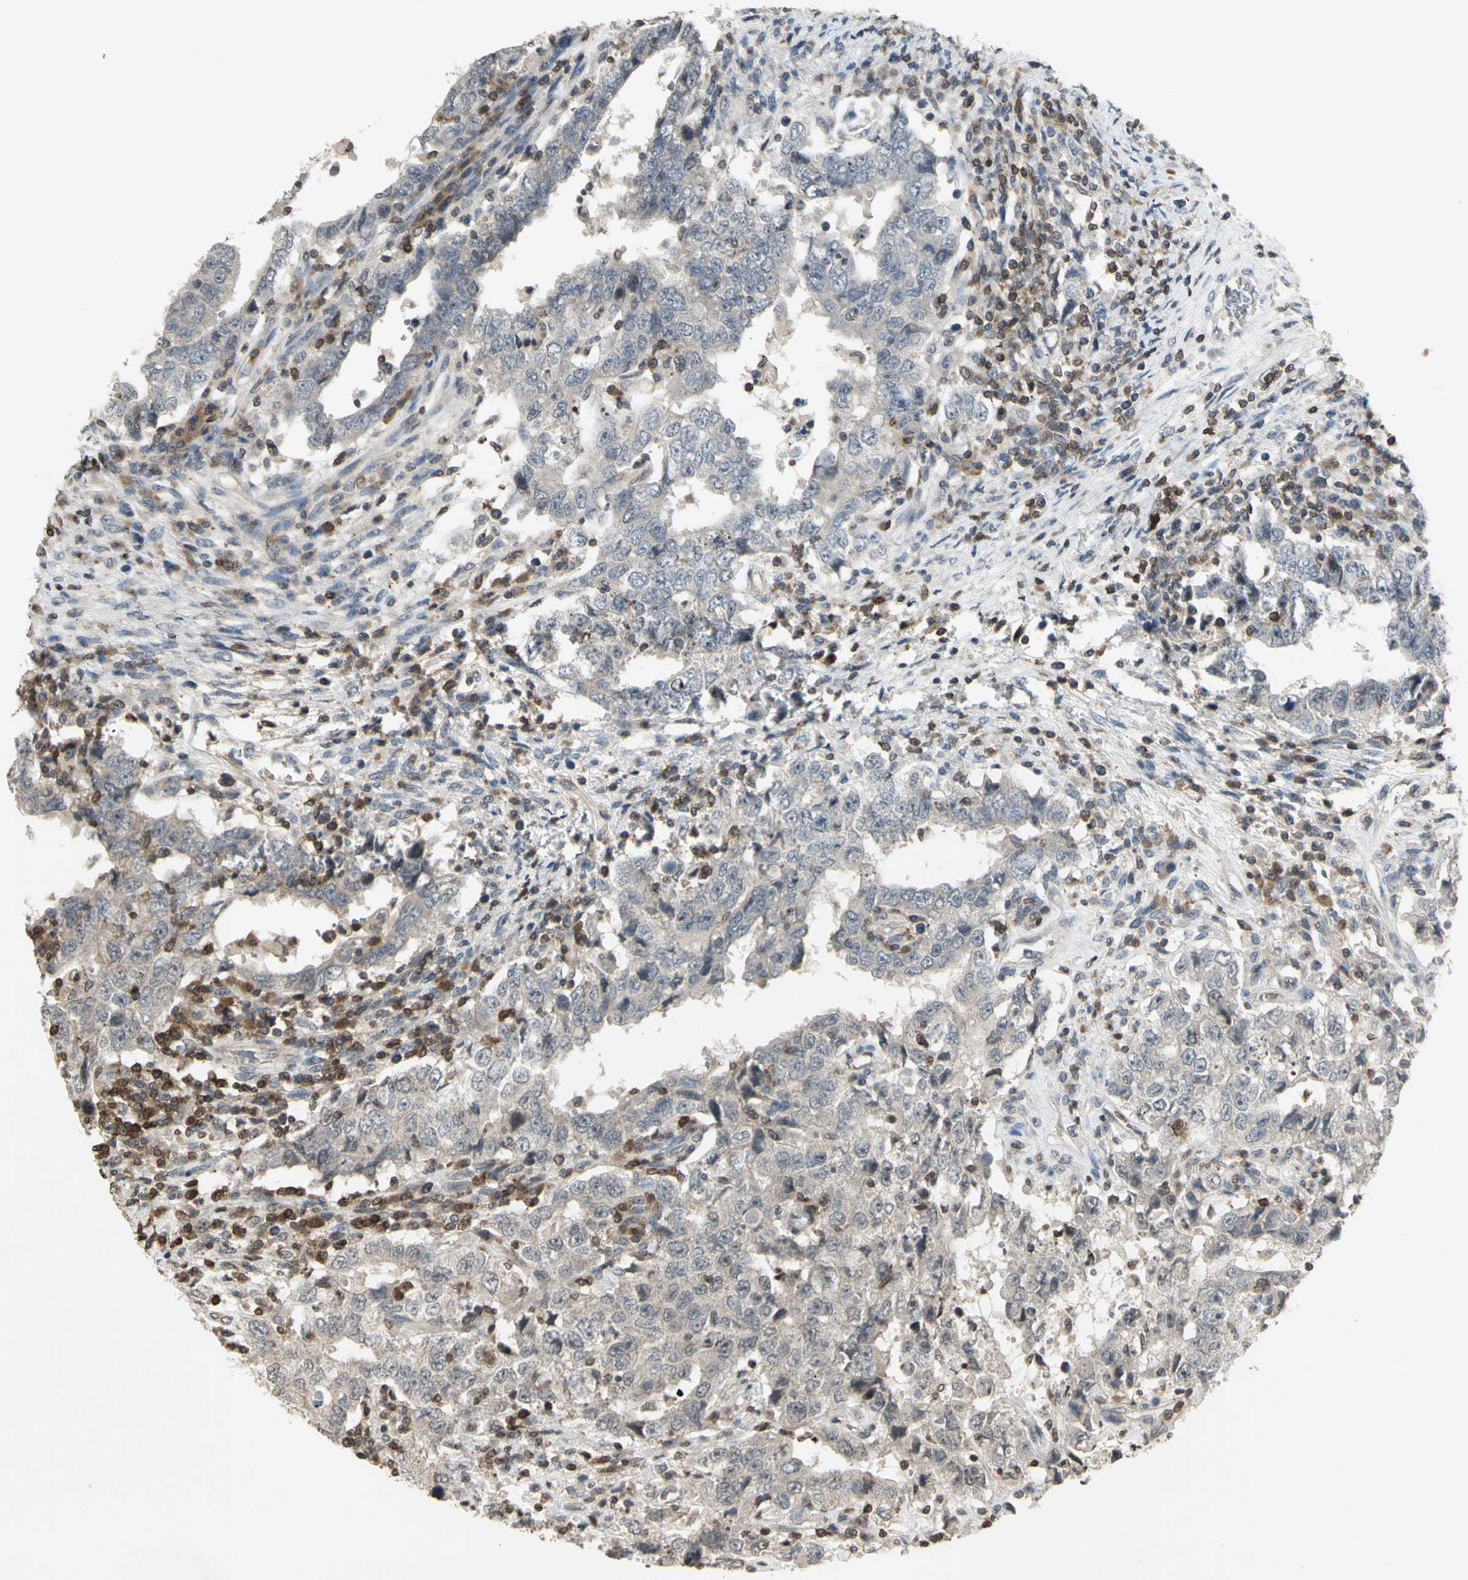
{"staining": {"intensity": "negative", "quantity": "none", "location": "none"}, "tissue": "testis cancer", "cell_type": "Tumor cells", "image_type": "cancer", "snomed": [{"axis": "morphology", "description": "Carcinoma, Embryonal, NOS"}, {"axis": "topography", "description": "Testis"}], "caption": "A histopathology image of human embryonal carcinoma (testis) is negative for staining in tumor cells.", "gene": "IL16", "patient": {"sex": "male", "age": 26}}